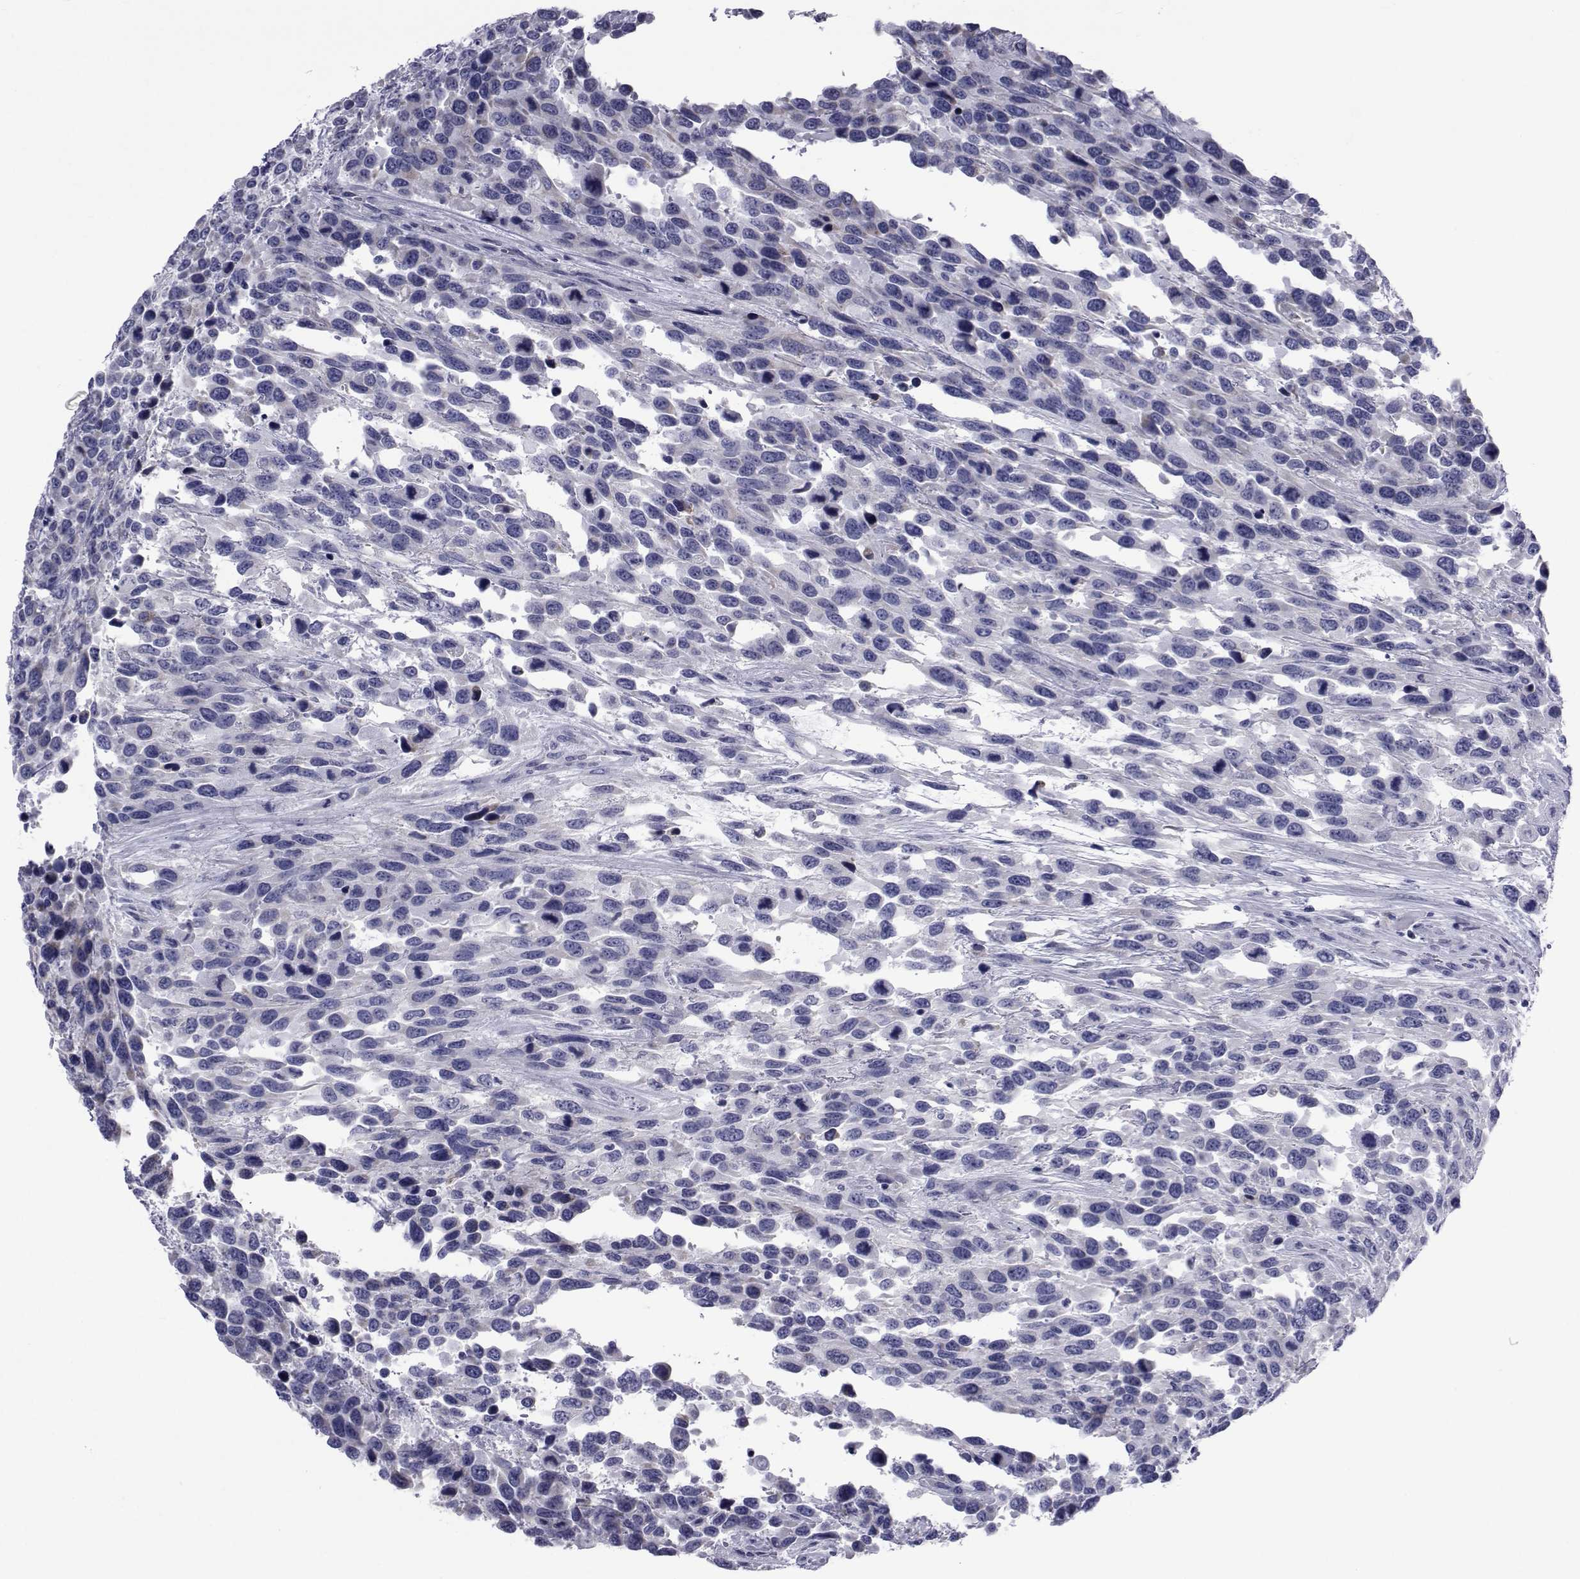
{"staining": {"intensity": "negative", "quantity": "none", "location": "none"}, "tissue": "urothelial cancer", "cell_type": "Tumor cells", "image_type": "cancer", "snomed": [{"axis": "morphology", "description": "Urothelial carcinoma, High grade"}, {"axis": "topography", "description": "Urinary bladder"}], "caption": "Immunohistochemistry image of urothelial cancer stained for a protein (brown), which reveals no positivity in tumor cells.", "gene": "GKAP1", "patient": {"sex": "female", "age": 70}}